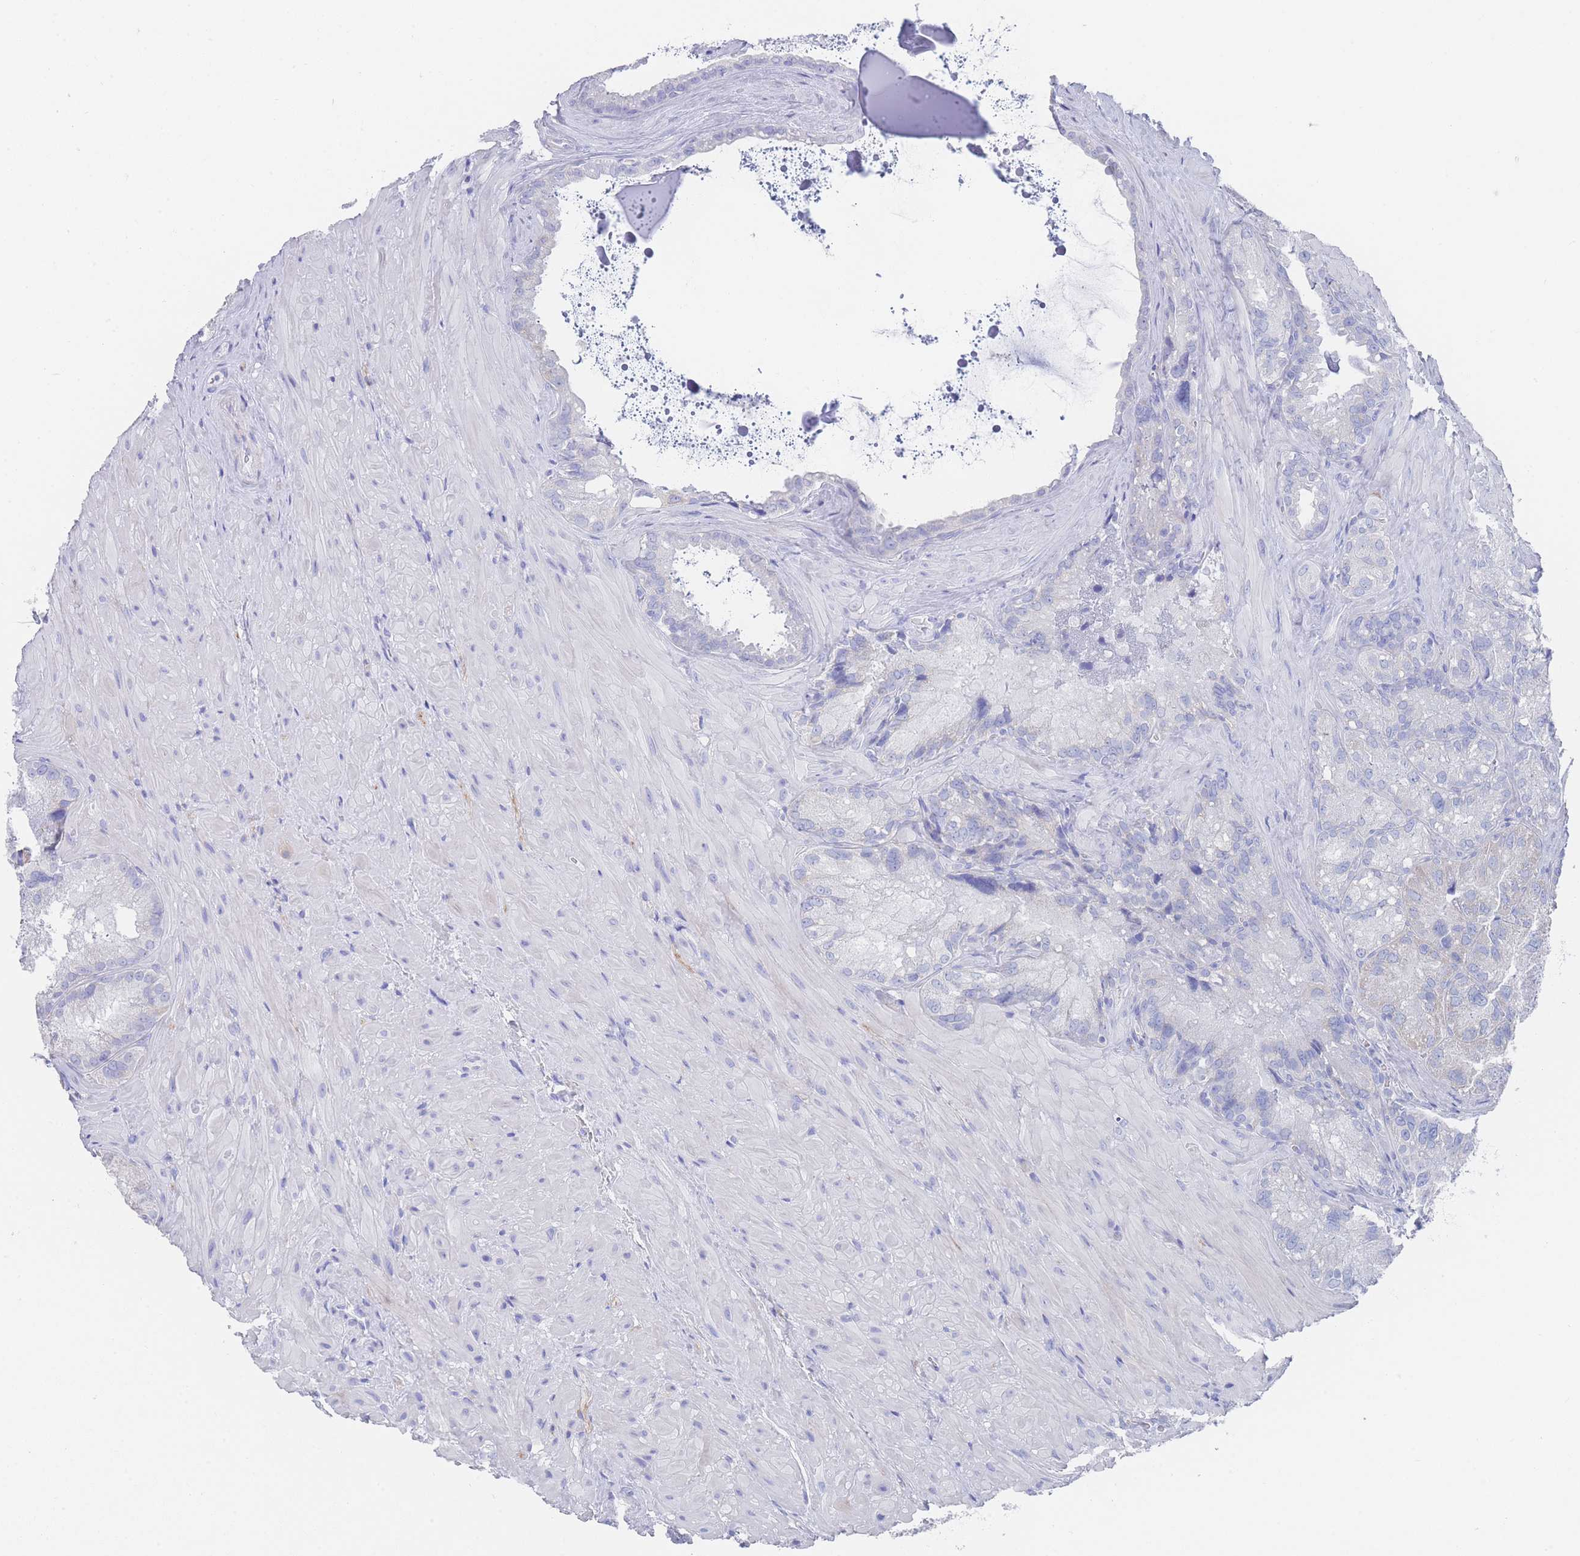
{"staining": {"intensity": "negative", "quantity": "none", "location": "none"}, "tissue": "seminal vesicle", "cell_type": "Glandular cells", "image_type": "normal", "snomed": [{"axis": "morphology", "description": "Normal tissue, NOS"}, {"axis": "topography", "description": "Seminal veicle"}], "caption": "Immunohistochemistry (IHC) micrograph of normal seminal vesicle stained for a protein (brown), which reveals no expression in glandular cells. The staining is performed using DAB brown chromogen with nuclei counter-stained in using hematoxylin.", "gene": "LRRC37A2", "patient": {"sex": "male", "age": 62}}